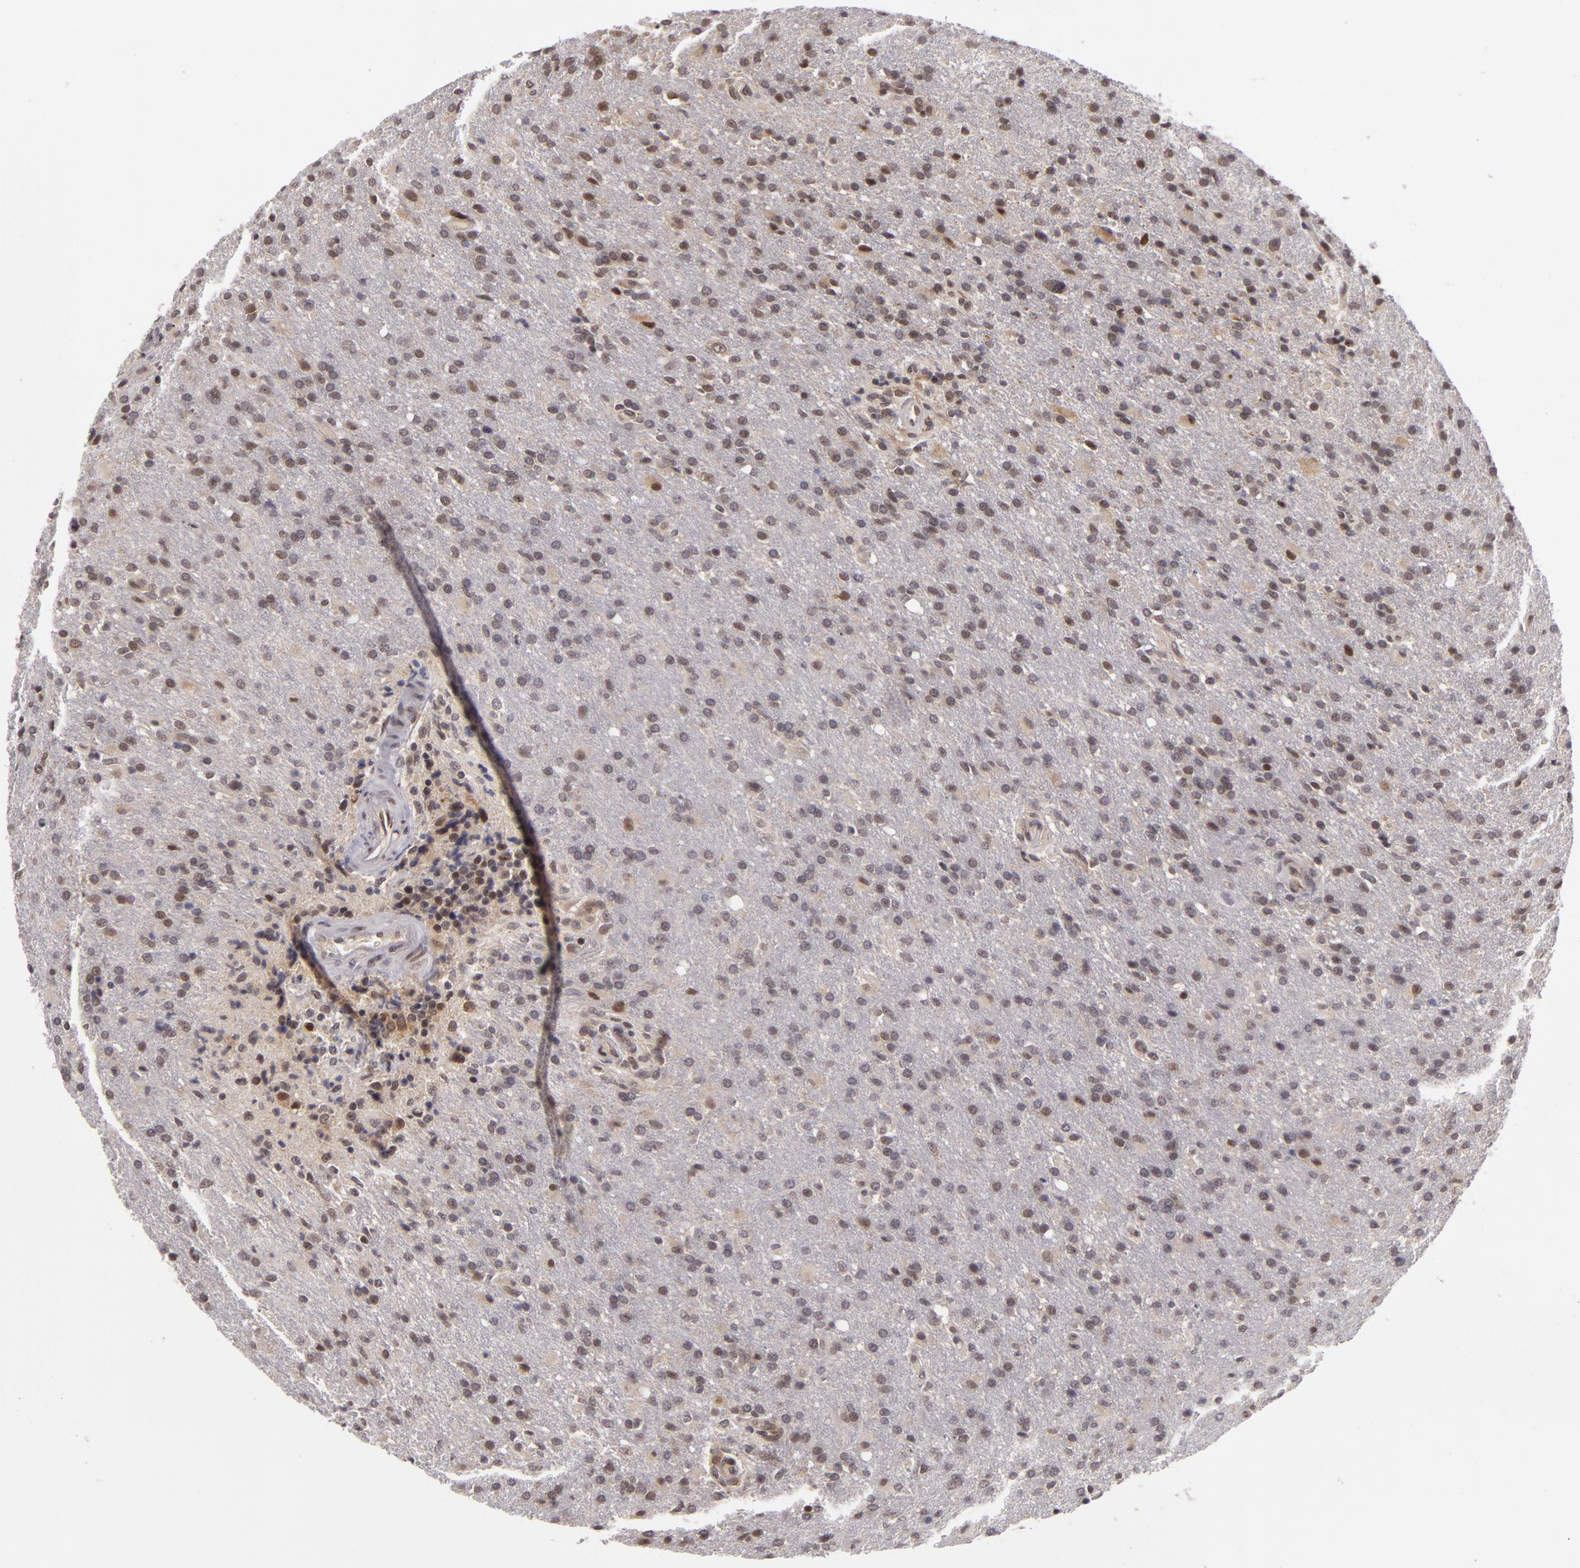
{"staining": {"intensity": "moderate", "quantity": "<25%", "location": "nuclear"}, "tissue": "glioma", "cell_type": "Tumor cells", "image_type": "cancer", "snomed": [{"axis": "morphology", "description": "Glioma, malignant, High grade"}, {"axis": "topography", "description": "Brain"}], "caption": "IHC (DAB) staining of human glioma shows moderate nuclear protein positivity in about <25% of tumor cells.", "gene": "ZNF133", "patient": {"sex": "male", "age": 68}}